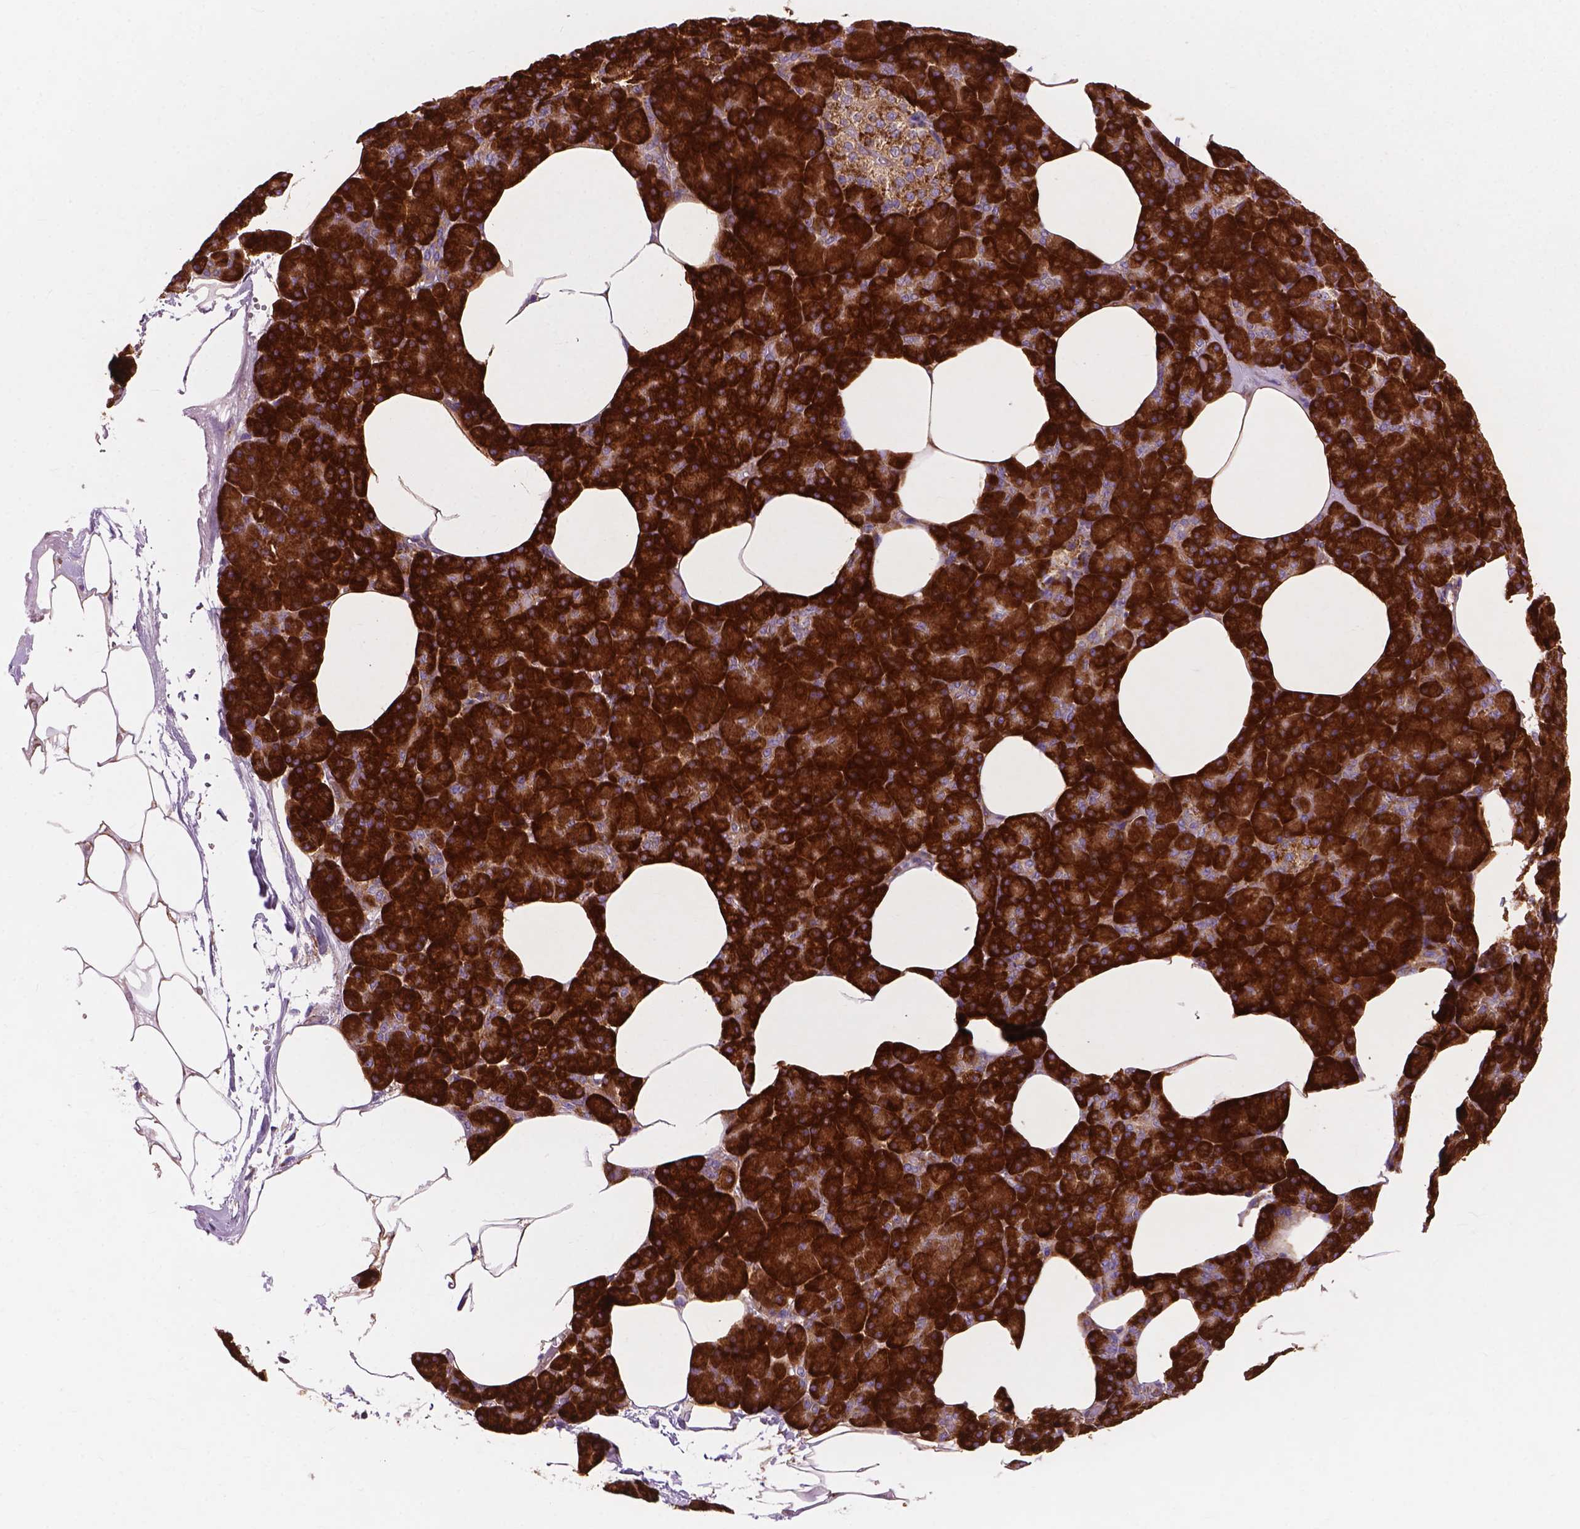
{"staining": {"intensity": "strong", "quantity": ">75%", "location": "cytoplasmic/membranous"}, "tissue": "pancreas", "cell_type": "Exocrine glandular cells", "image_type": "normal", "snomed": [{"axis": "morphology", "description": "Normal tissue, NOS"}, {"axis": "topography", "description": "Pancreas"}], "caption": "IHC image of unremarkable human pancreas stained for a protein (brown), which displays high levels of strong cytoplasmic/membranous expression in about >75% of exocrine glandular cells.", "gene": "RPL37A", "patient": {"sex": "female", "age": 45}}